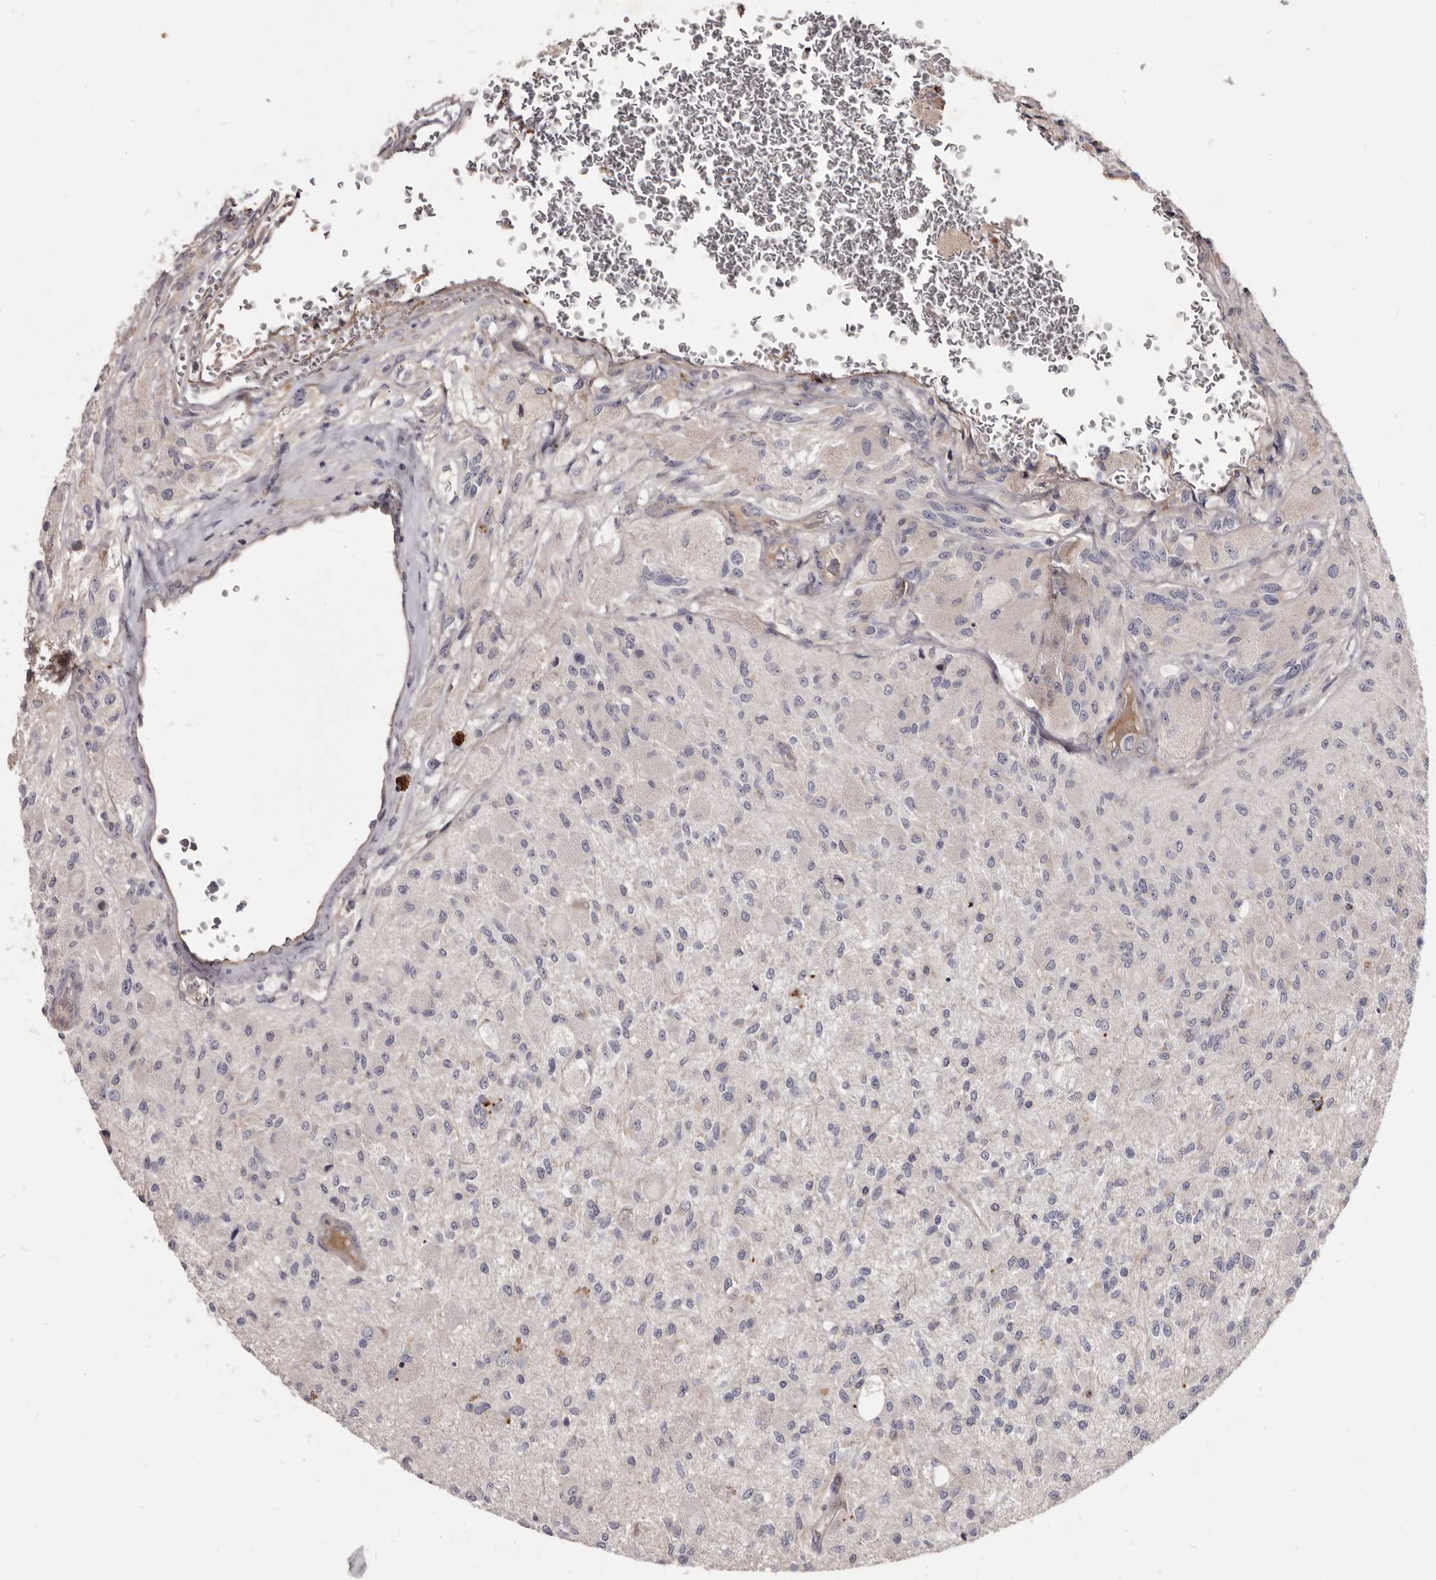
{"staining": {"intensity": "negative", "quantity": "none", "location": "none"}, "tissue": "glioma", "cell_type": "Tumor cells", "image_type": "cancer", "snomed": [{"axis": "morphology", "description": "Normal tissue, NOS"}, {"axis": "morphology", "description": "Glioma, malignant, High grade"}, {"axis": "topography", "description": "Cerebral cortex"}], "caption": "DAB (3,3'-diaminobenzidine) immunohistochemical staining of human glioma reveals no significant expression in tumor cells.", "gene": "FAS", "patient": {"sex": "male", "age": 77}}